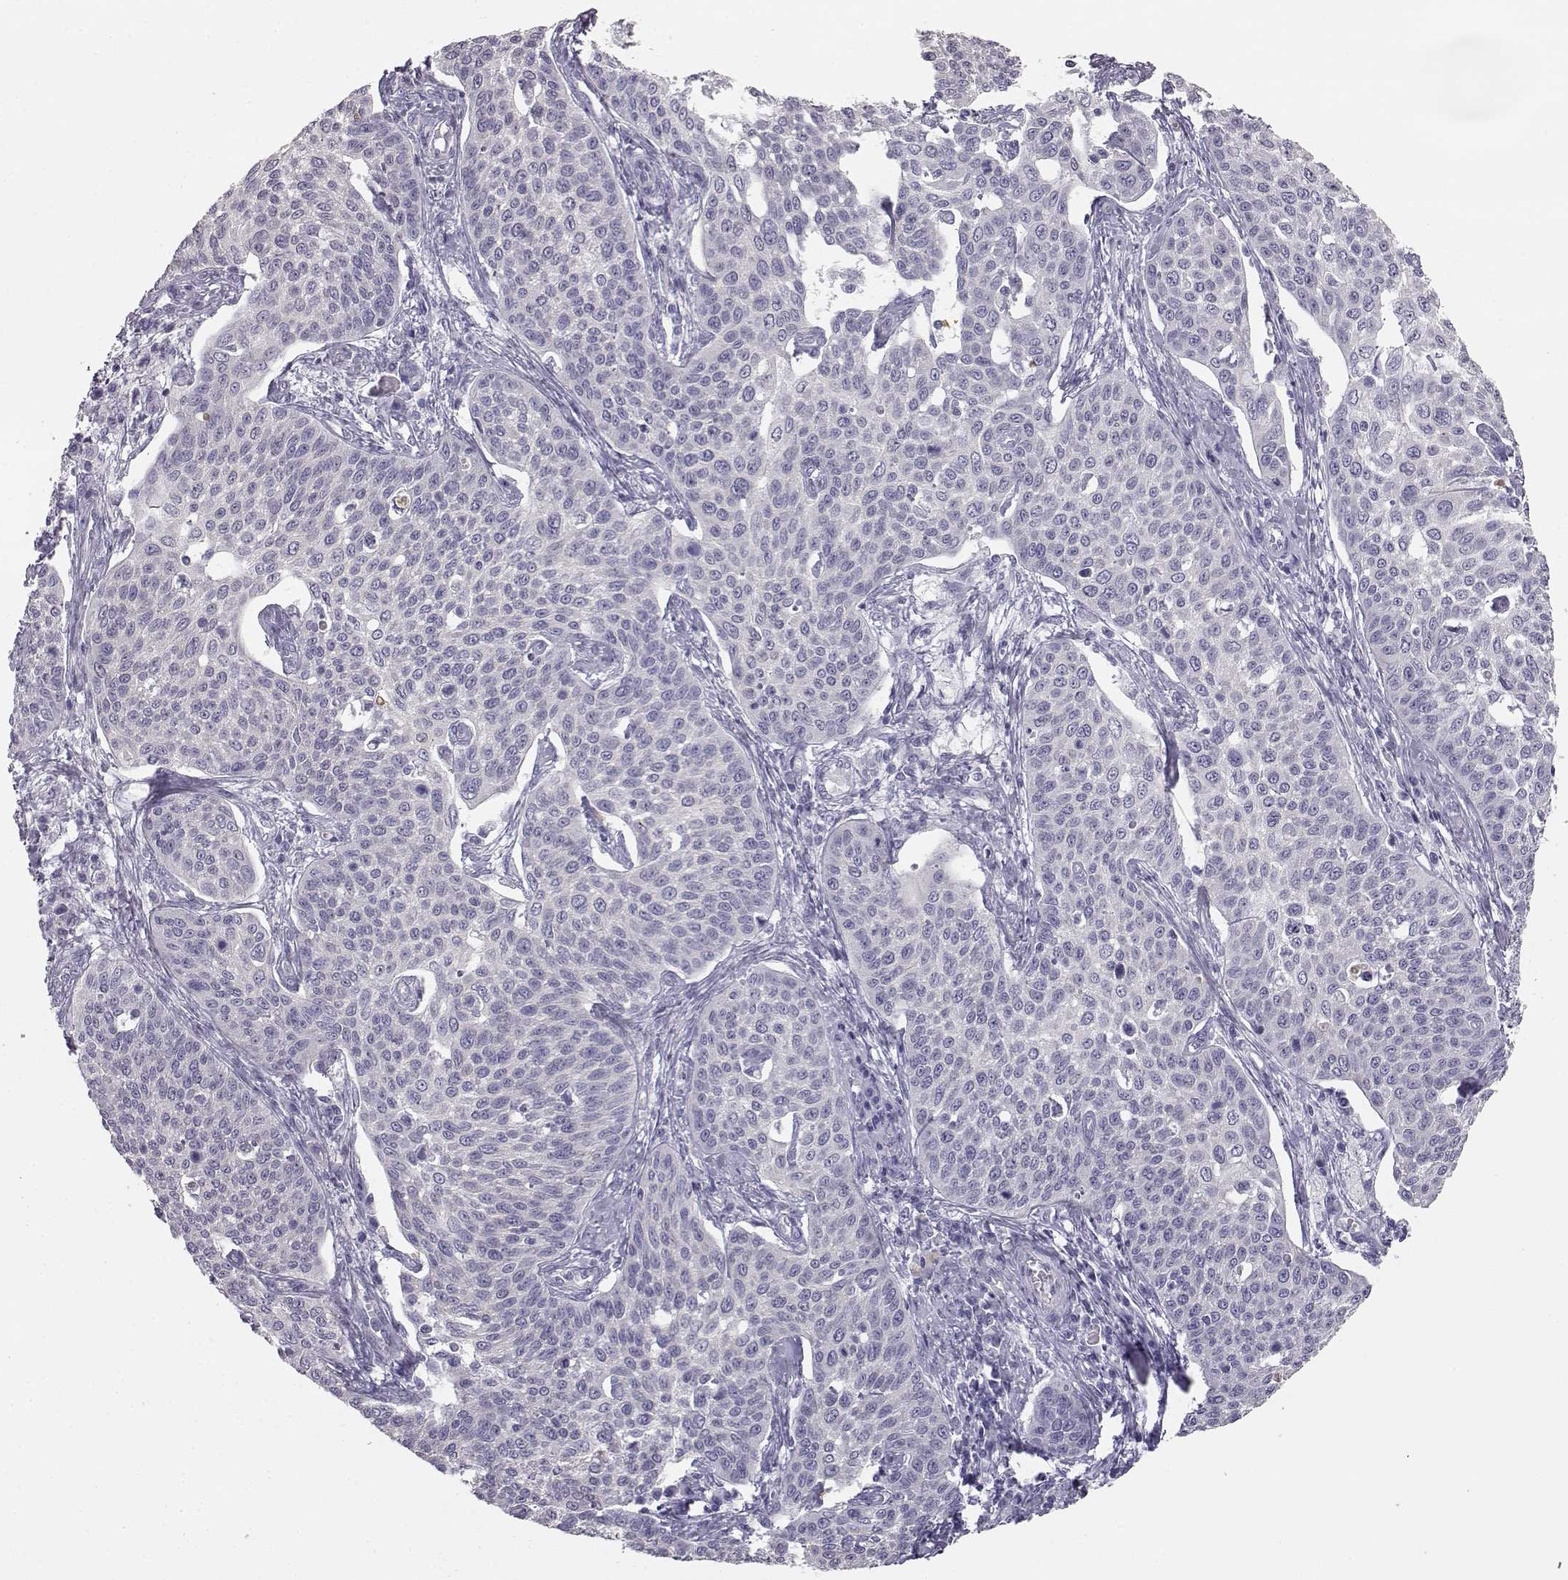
{"staining": {"intensity": "negative", "quantity": "none", "location": "none"}, "tissue": "cervical cancer", "cell_type": "Tumor cells", "image_type": "cancer", "snomed": [{"axis": "morphology", "description": "Squamous cell carcinoma, NOS"}, {"axis": "topography", "description": "Cervix"}], "caption": "Immunohistochemistry (IHC) micrograph of squamous cell carcinoma (cervical) stained for a protein (brown), which exhibits no expression in tumor cells.", "gene": "MYCBPAP", "patient": {"sex": "female", "age": 34}}